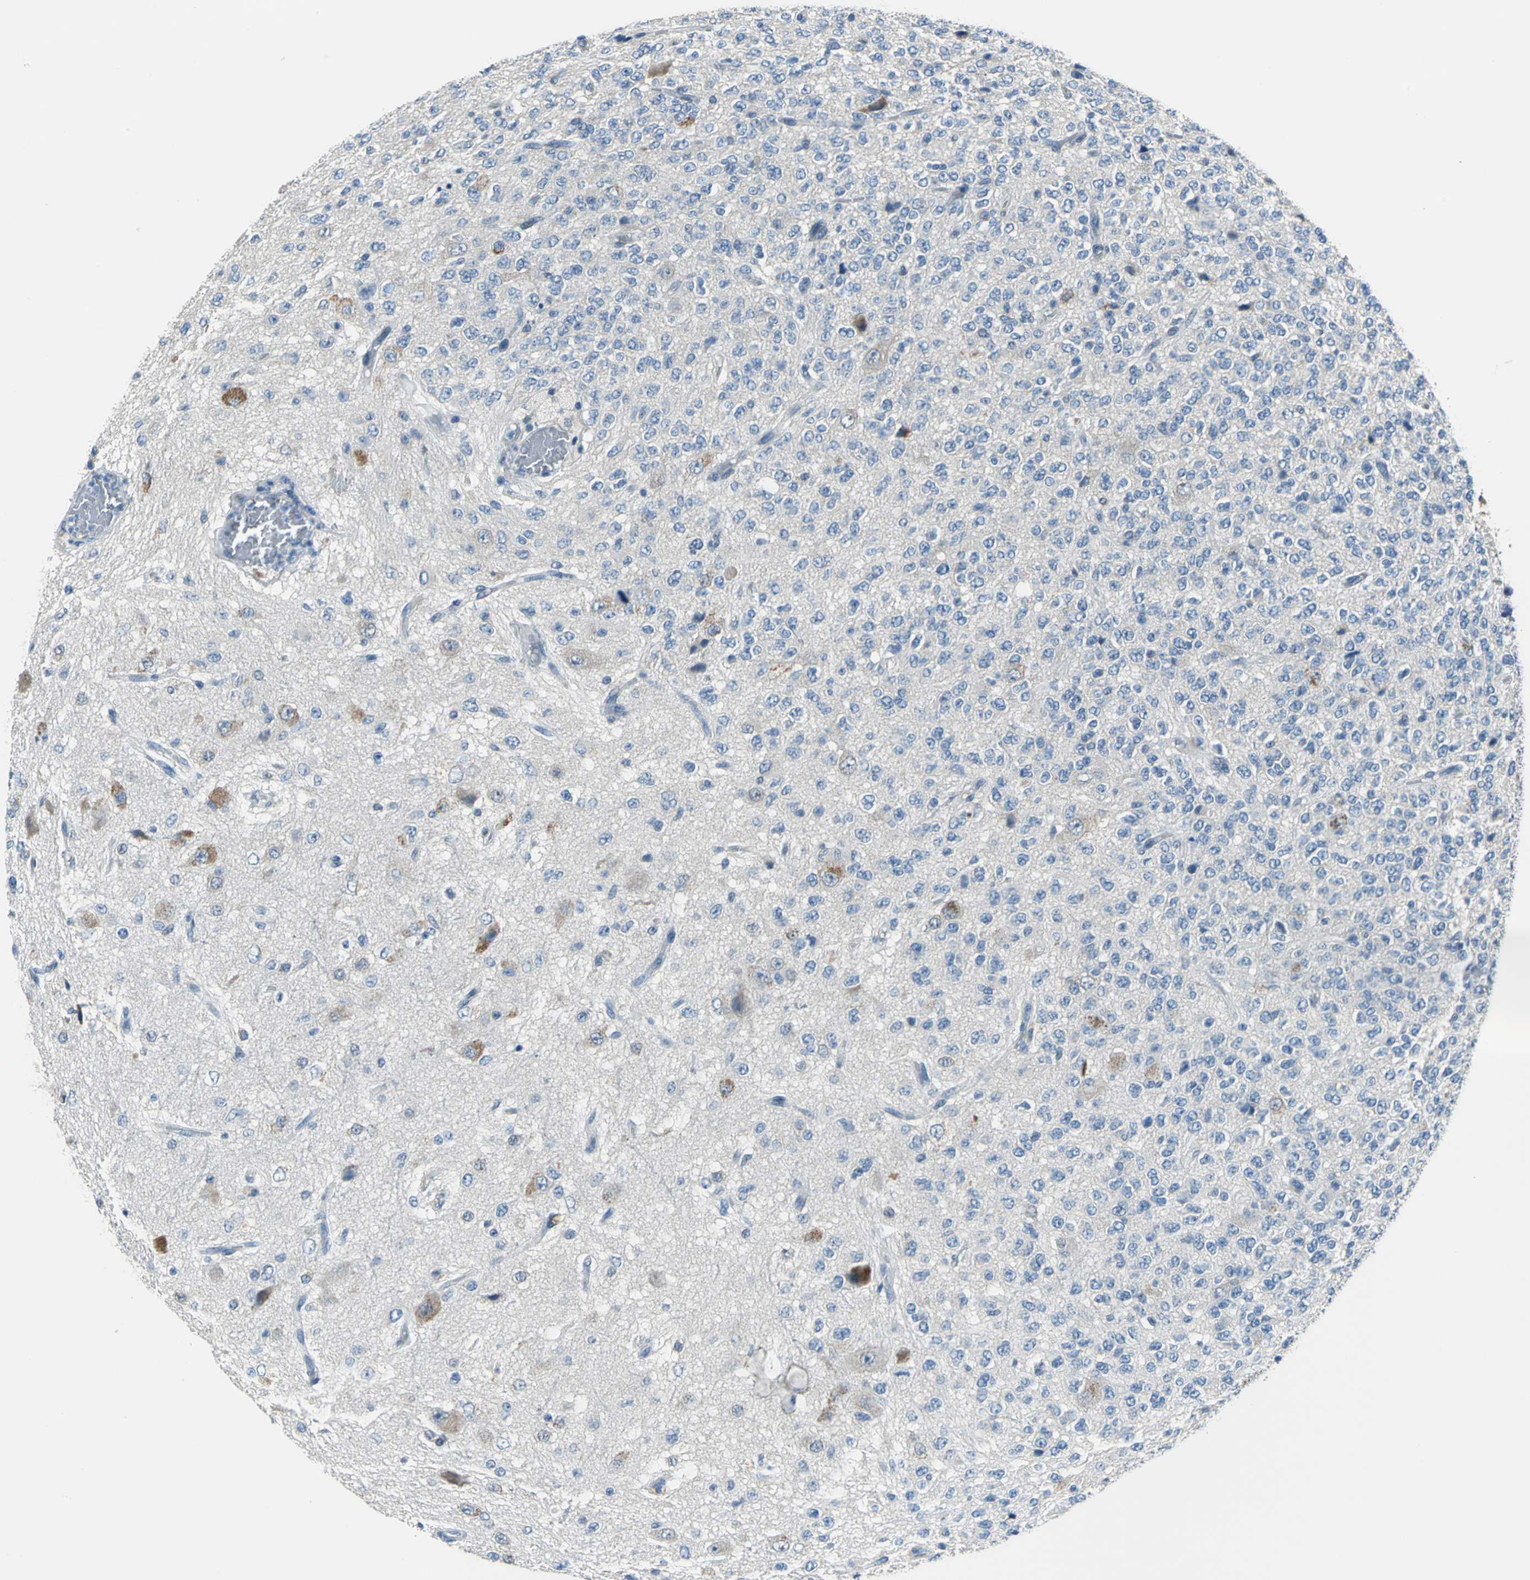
{"staining": {"intensity": "negative", "quantity": "none", "location": "none"}, "tissue": "glioma", "cell_type": "Tumor cells", "image_type": "cancer", "snomed": [{"axis": "morphology", "description": "Glioma, malignant, High grade"}, {"axis": "topography", "description": "pancreas cauda"}], "caption": "This is a micrograph of immunohistochemistry (IHC) staining of malignant glioma (high-grade), which shows no staining in tumor cells.", "gene": "ZNF415", "patient": {"sex": "male", "age": 60}}